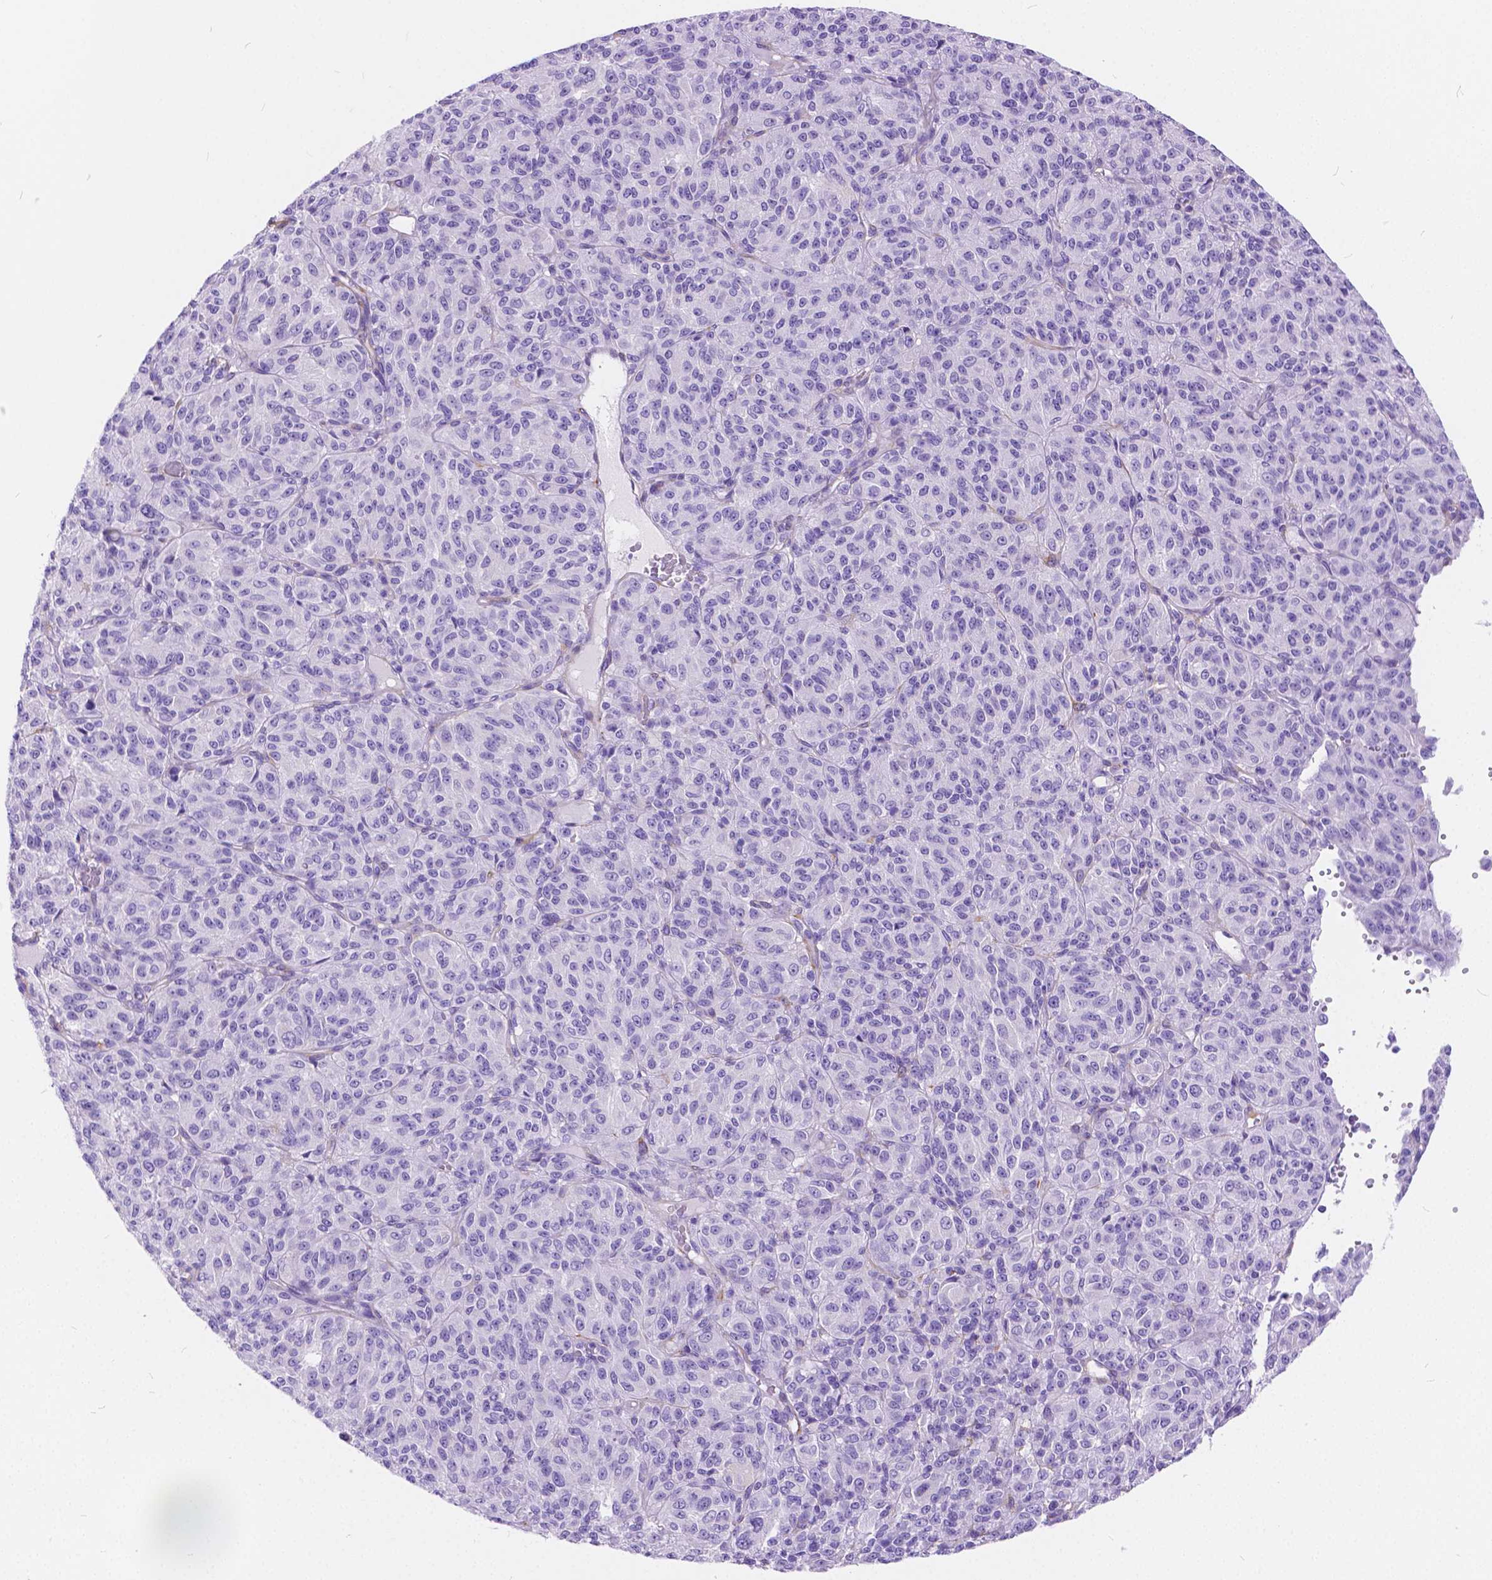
{"staining": {"intensity": "negative", "quantity": "none", "location": "none"}, "tissue": "melanoma", "cell_type": "Tumor cells", "image_type": "cancer", "snomed": [{"axis": "morphology", "description": "Malignant melanoma, Metastatic site"}, {"axis": "topography", "description": "Brain"}], "caption": "This photomicrograph is of malignant melanoma (metastatic site) stained with immunohistochemistry to label a protein in brown with the nuclei are counter-stained blue. There is no staining in tumor cells.", "gene": "CHRM1", "patient": {"sex": "female", "age": 56}}